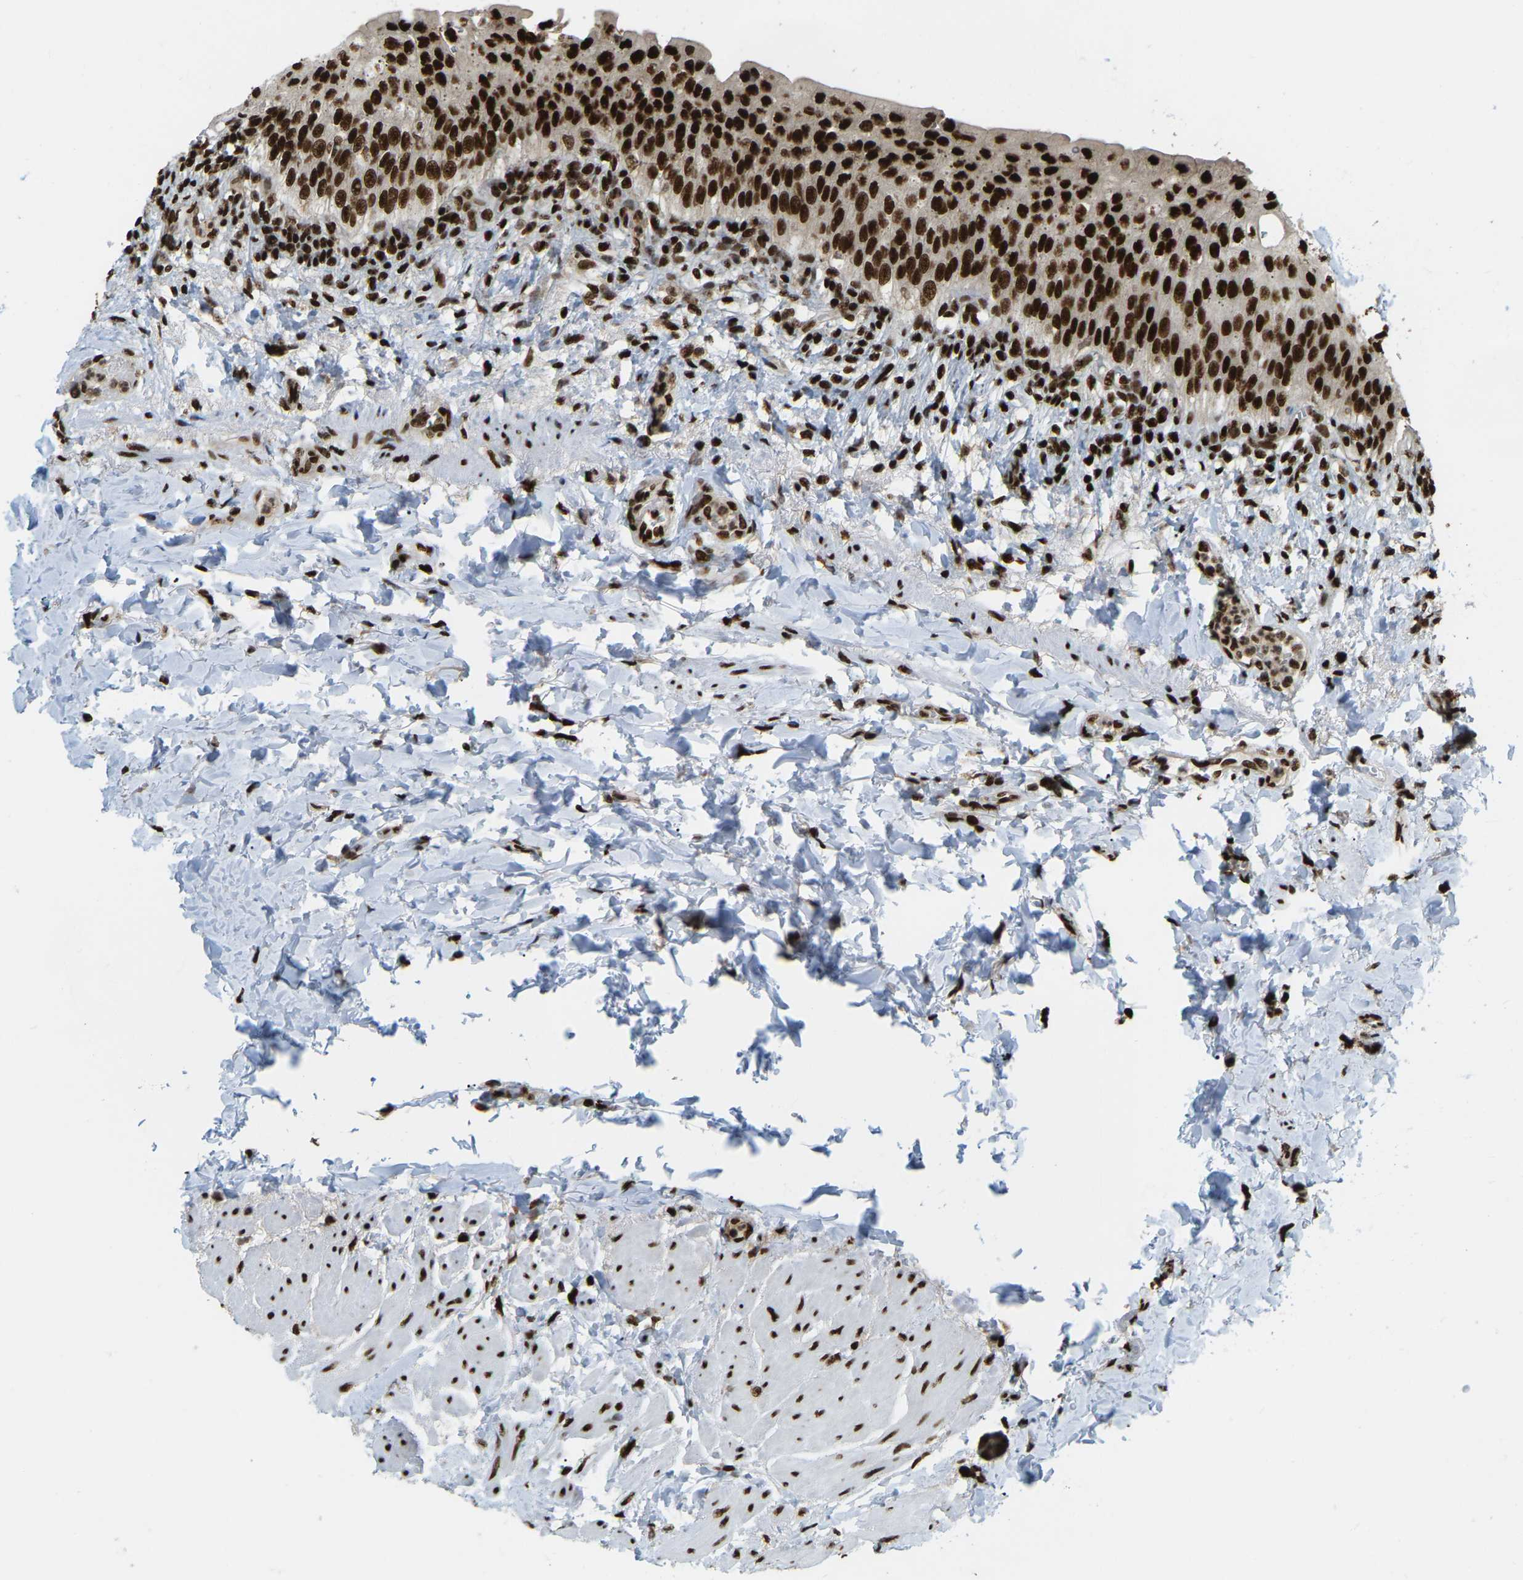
{"staining": {"intensity": "strong", "quantity": ">75%", "location": "nuclear"}, "tissue": "urinary bladder", "cell_type": "Urothelial cells", "image_type": "normal", "snomed": [{"axis": "morphology", "description": "Normal tissue, NOS"}, {"axis": "topography", "description": "Urinary bladder"}], "caption": "IHC image of normal urinary bladder stained for a protein (brown), which reveals high levels of strong nuclear staining in about >75% of urothelial cells.", "gene": "NUMA1", "patient": {"sex": "female", "age": 60}}